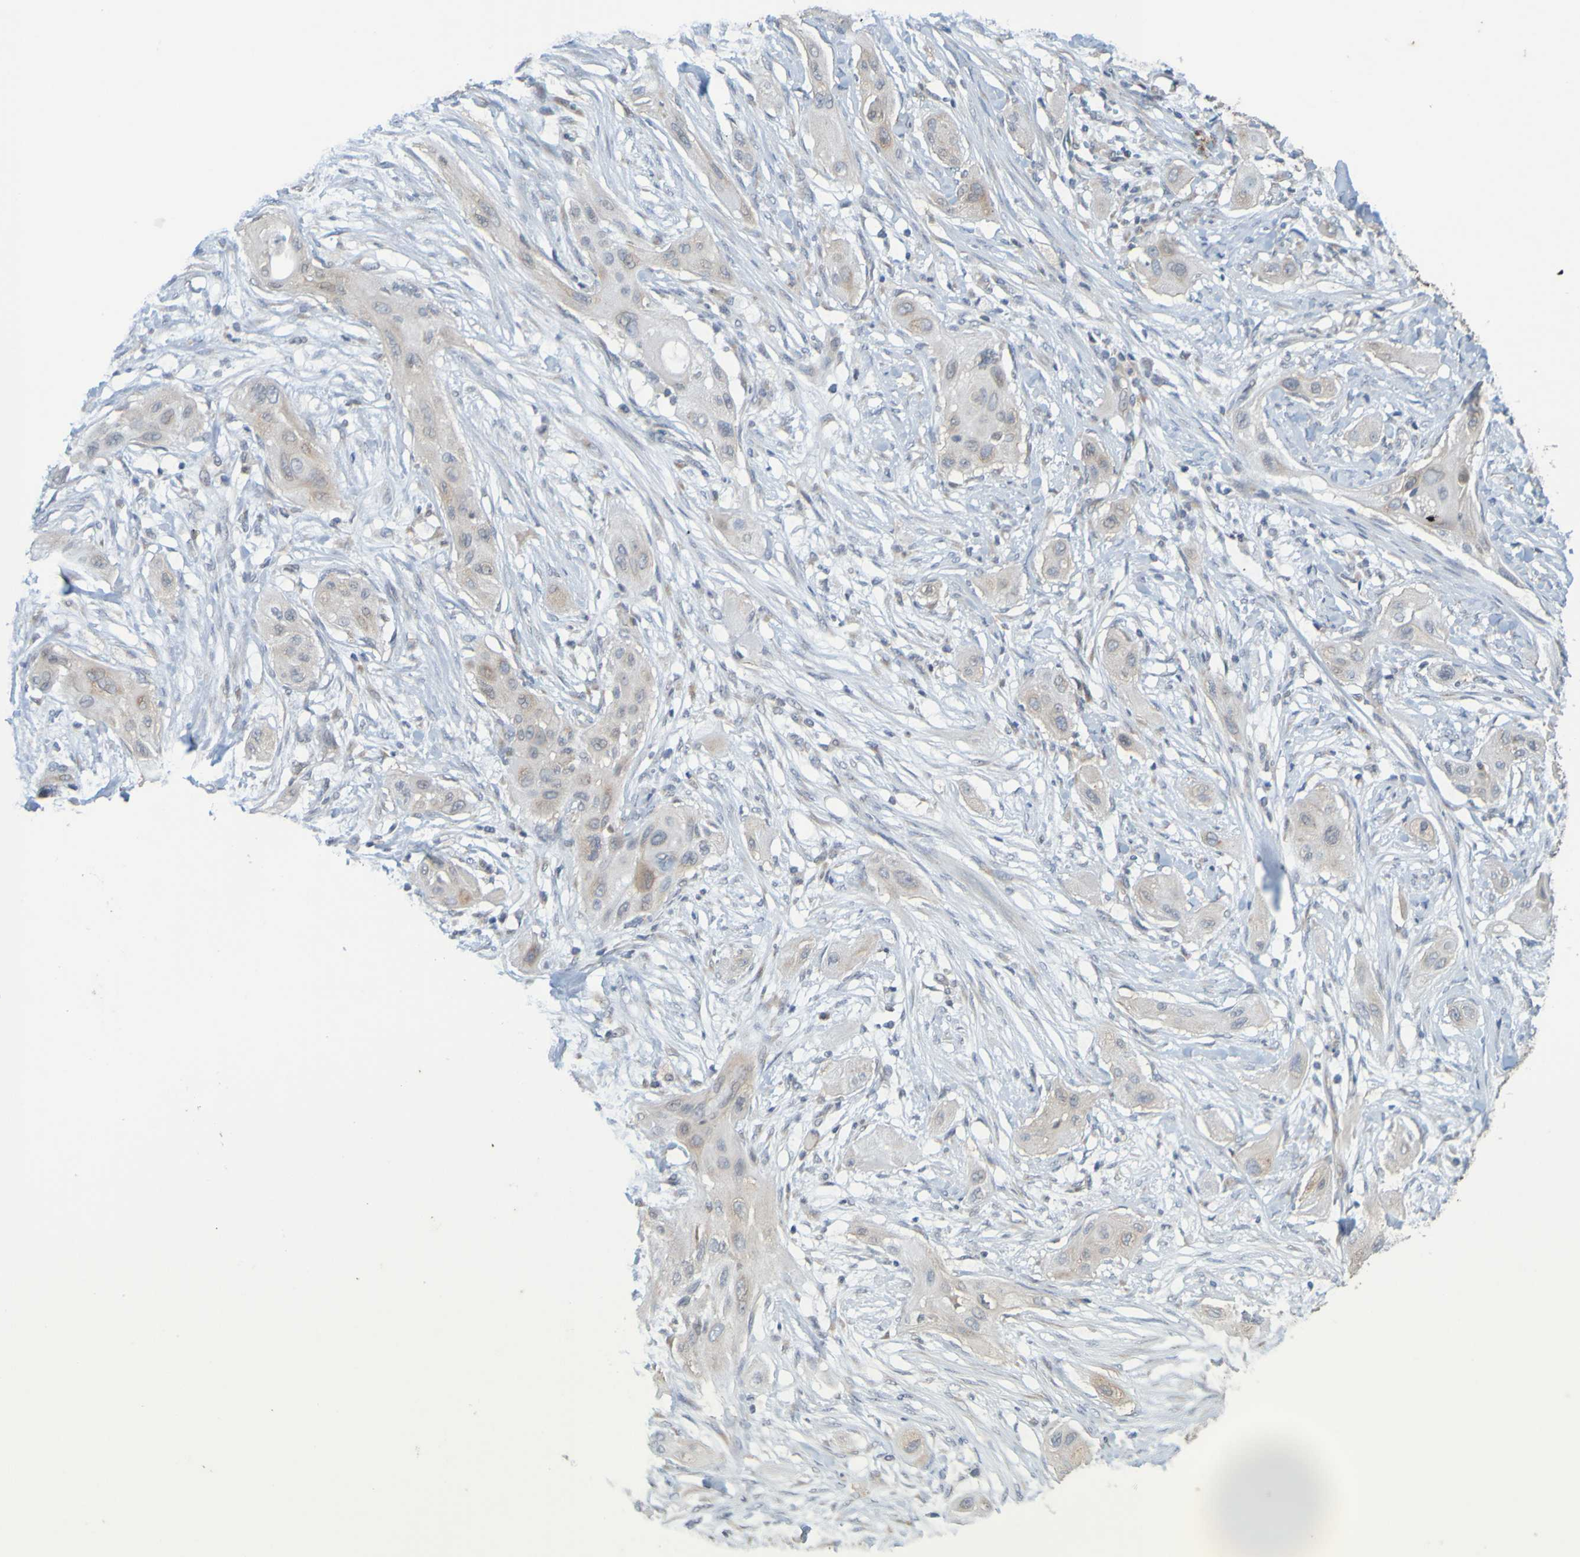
{"staining": {"intensity": "weak", "quantity": ">75%", "location": "cytoplasmic/membranous"}, "tissue": "lung cancer", "cell_type": "Tumor cells", "image_type": "cancer", "snomed": [{"axis": "morphology", "description": "Squamous cell carcinoma, NOS"}, {"axis": "topography", "description": "Lung"}], "caption": "A low amount of weak cytoplasmic/membranous expression is seen in approximately >75% of tumor cells in lung squamous cell carcinoma tissue.", "gene": "MOGS", "patient": {"sex": "female", "age": 47}}